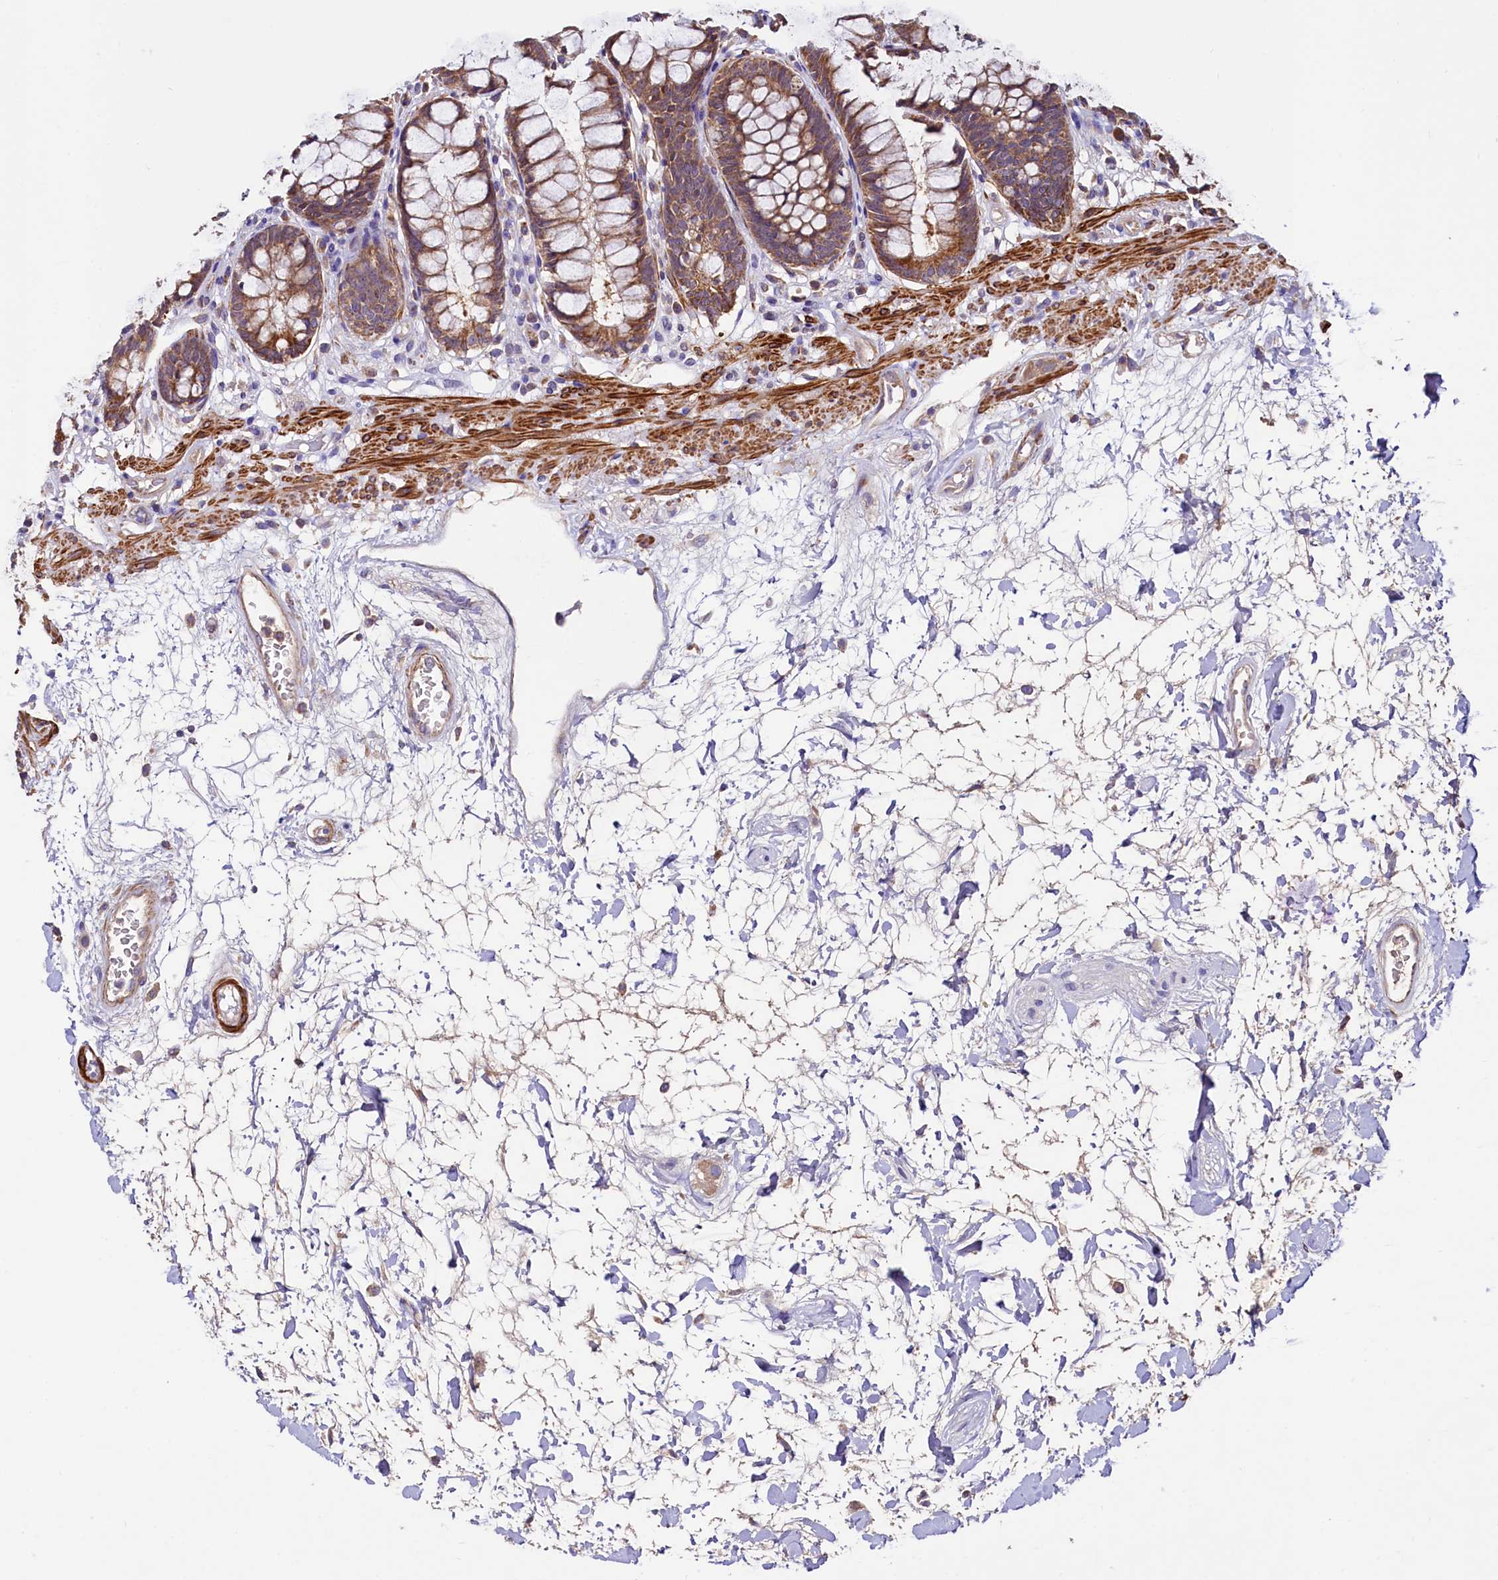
{"staining": {"intensity": "moderate", "quantity": ">75%", "location": "cytoplasmic/membranous"}, "tissue": "rectum", "cell_type": "Glandular cells", "image_type": "normal", "snomed": [{"axis": "morphology", "description": "Normal tissue, NOS"}, {"axis": "topography", "description": "Rectum"}], "caption": "Moderate cytoplasmic/membranous positivity is appreciated in about >75% of glandular cells in unremarkable rectum.", "gene": "CIAO3", "patient": {"sex": "male", "age": 64}}